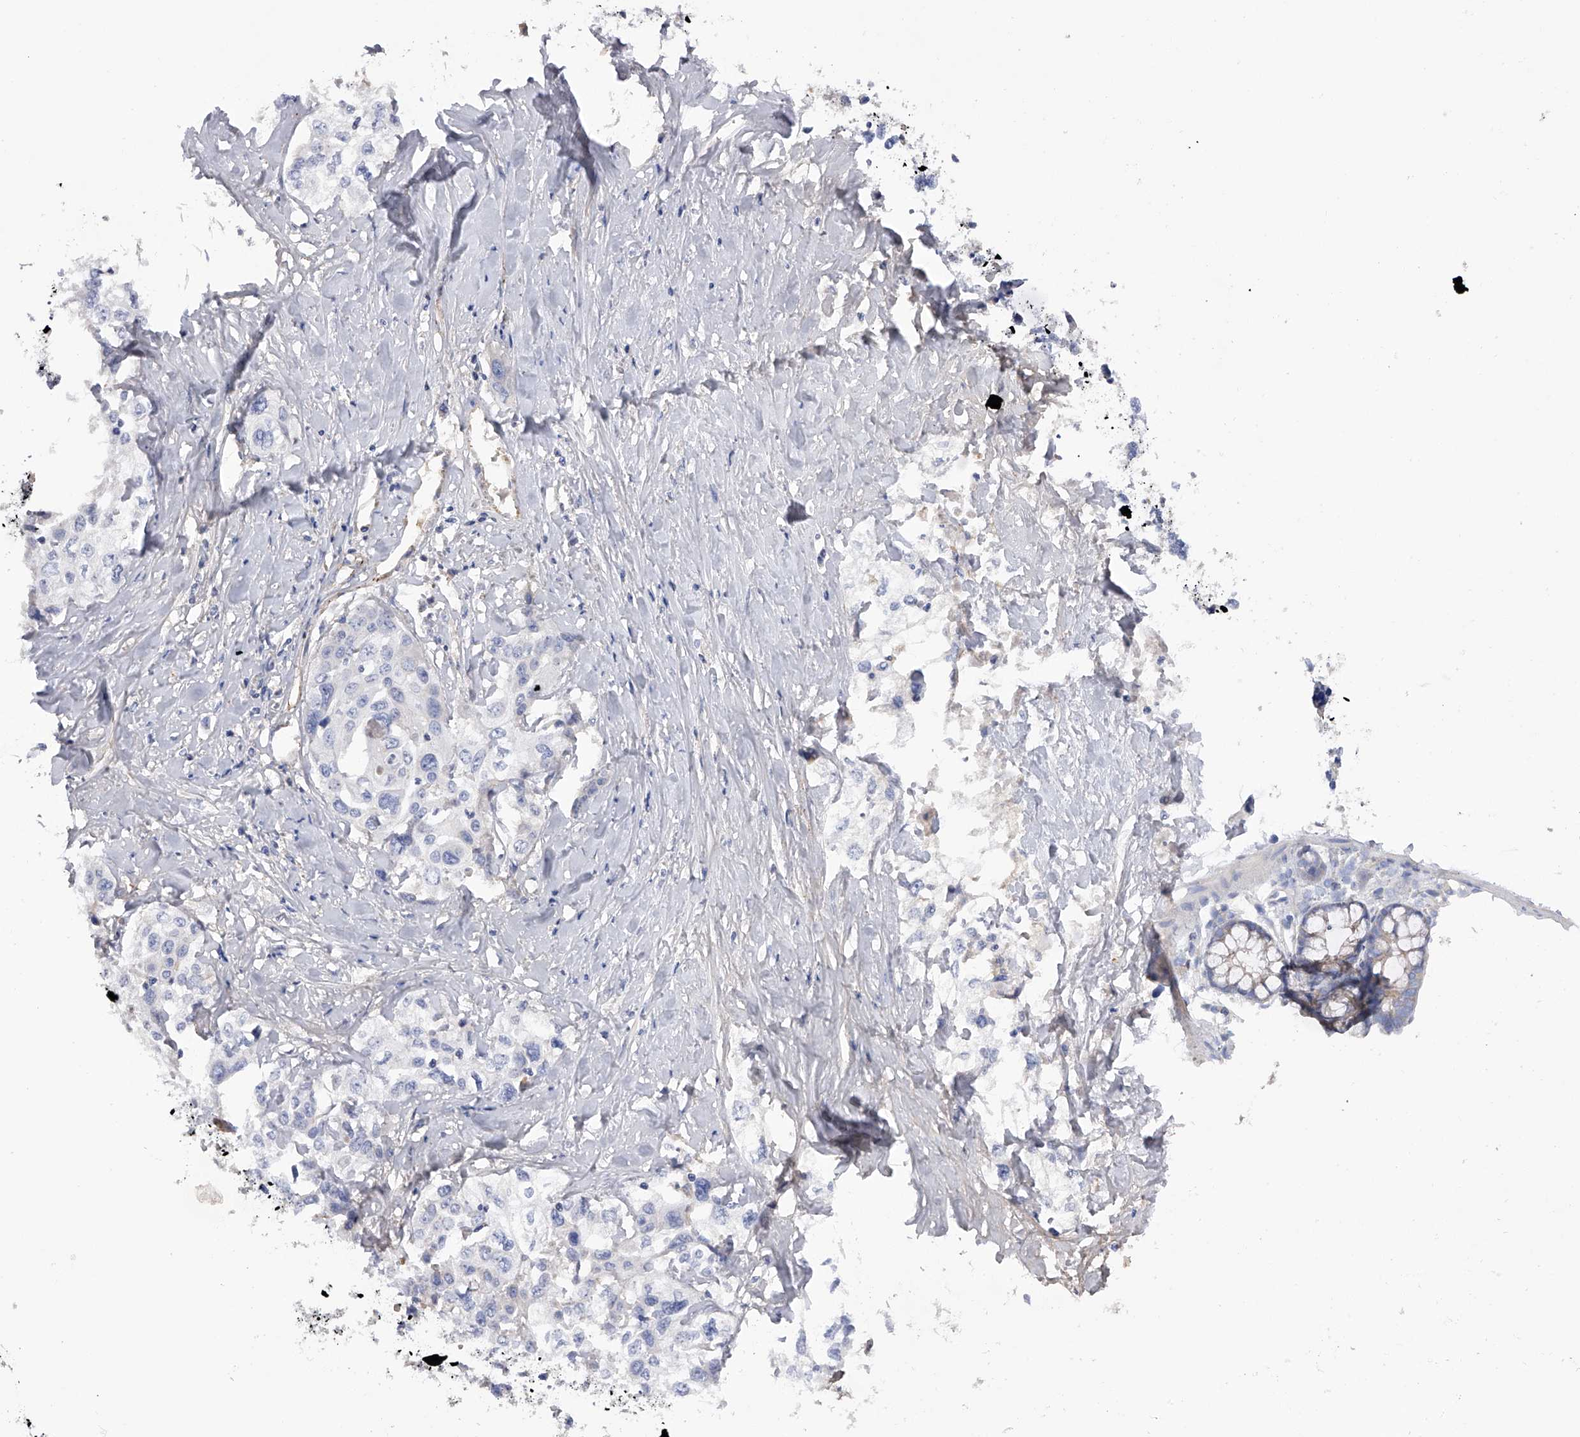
{"staining": {"intensity": "negative", "quantity": "none", "location": "none"}, "tissue": "cervical cancer", "cell_type": "Tumor cells", "image_type": "cancer", "snomed": [{"axis": "morphology", "description": "Squamous cell carcinoma, NOS"}, {"axis": "topography", "description": "Cervix"}], "caption": "Tumor cells show no significant protein staining in squamous cell carcinoma (cervical).", "gene": "RWDD2A", "patient": {"sex": "female", "age": 31}}